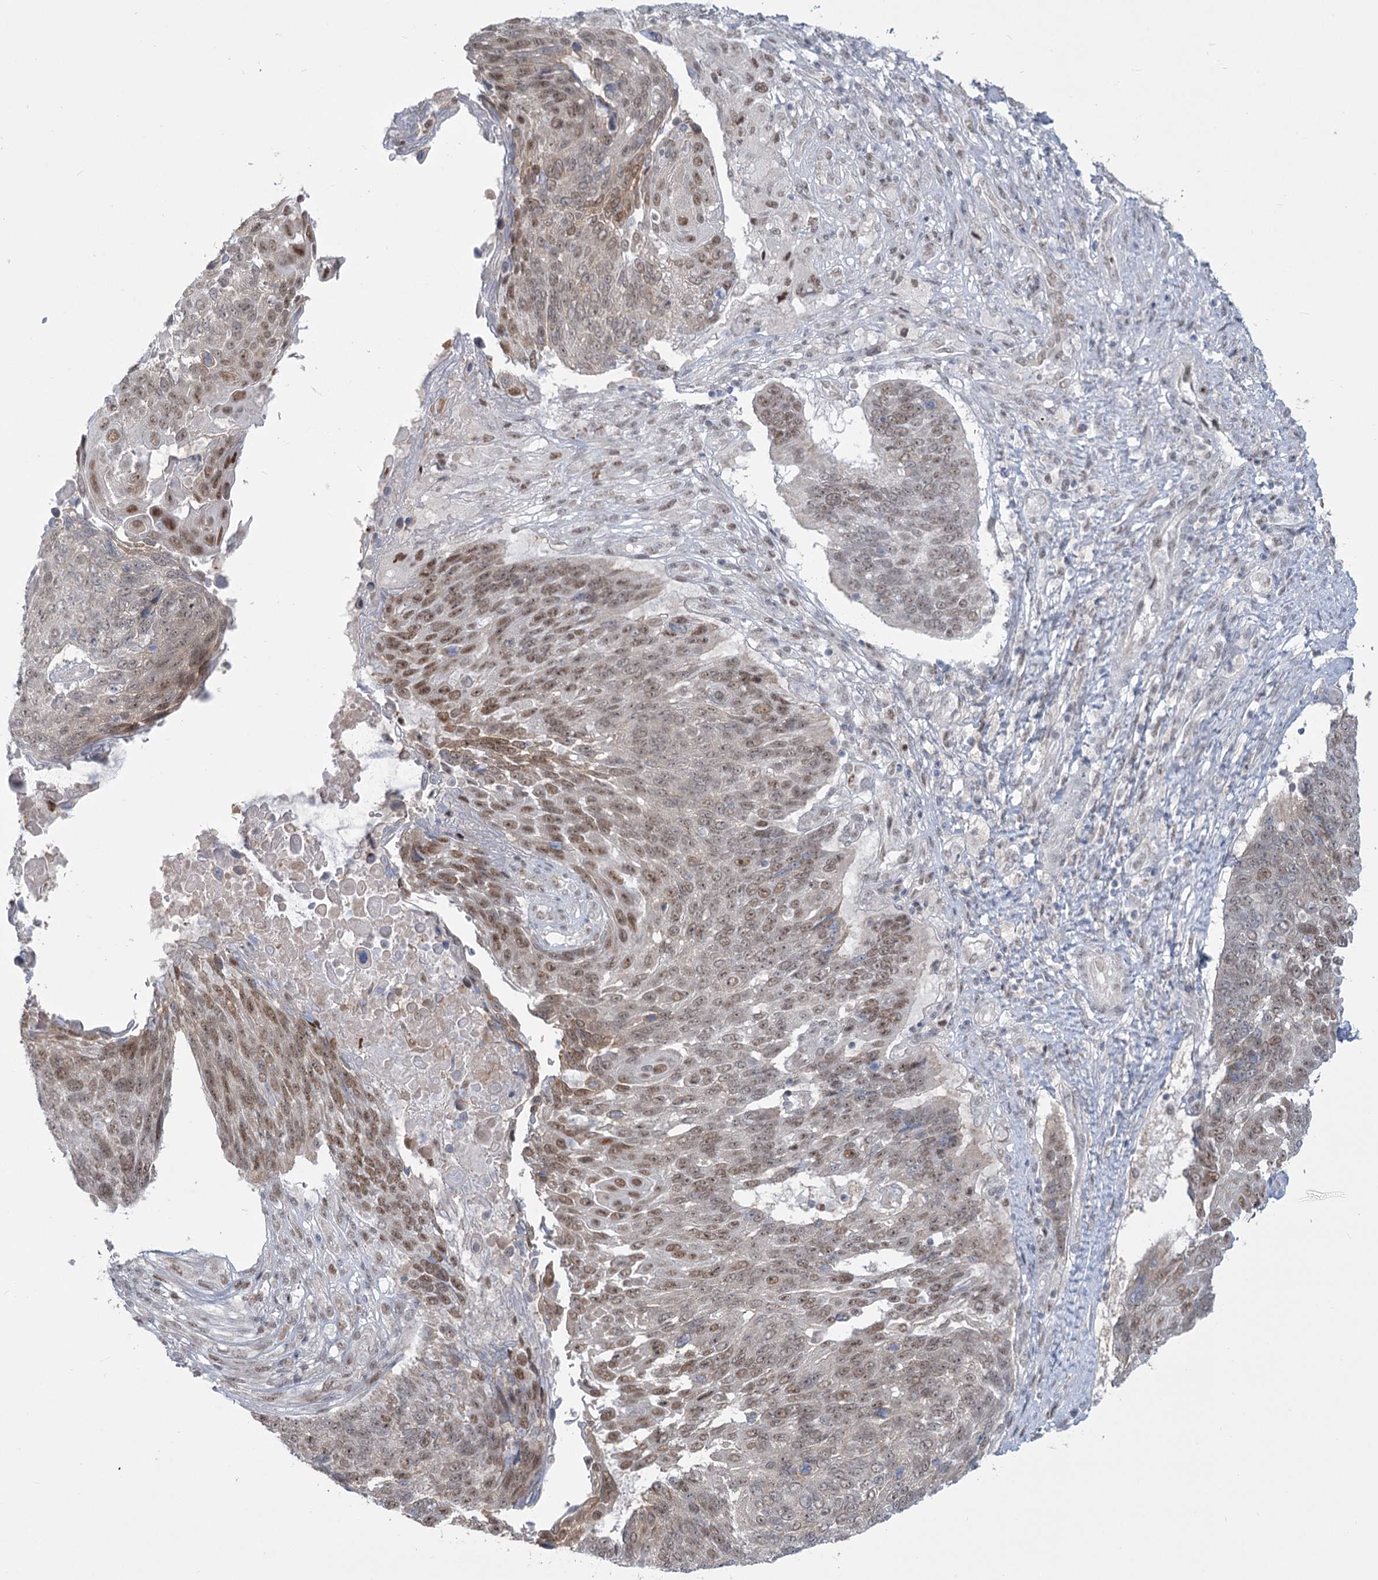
{"staining": {"intensity": "moderate", "quantity": ">75%", "location": "nuclear"}, "tissue": "lung cancer", "cell_type": "Tumor cells", "image_type": "cancer", "snomed": [{"axis": "morphology", "description": "Squamous cell carcinoma, NOS"}, {"axis": "topography", "description": "Lung"}], "caption": "Lung cancer stained with a protein marker exhibits moderate staining in tumor cells.", "gene": "MTG1", "patient": {"sex": "male", "age": 66}}